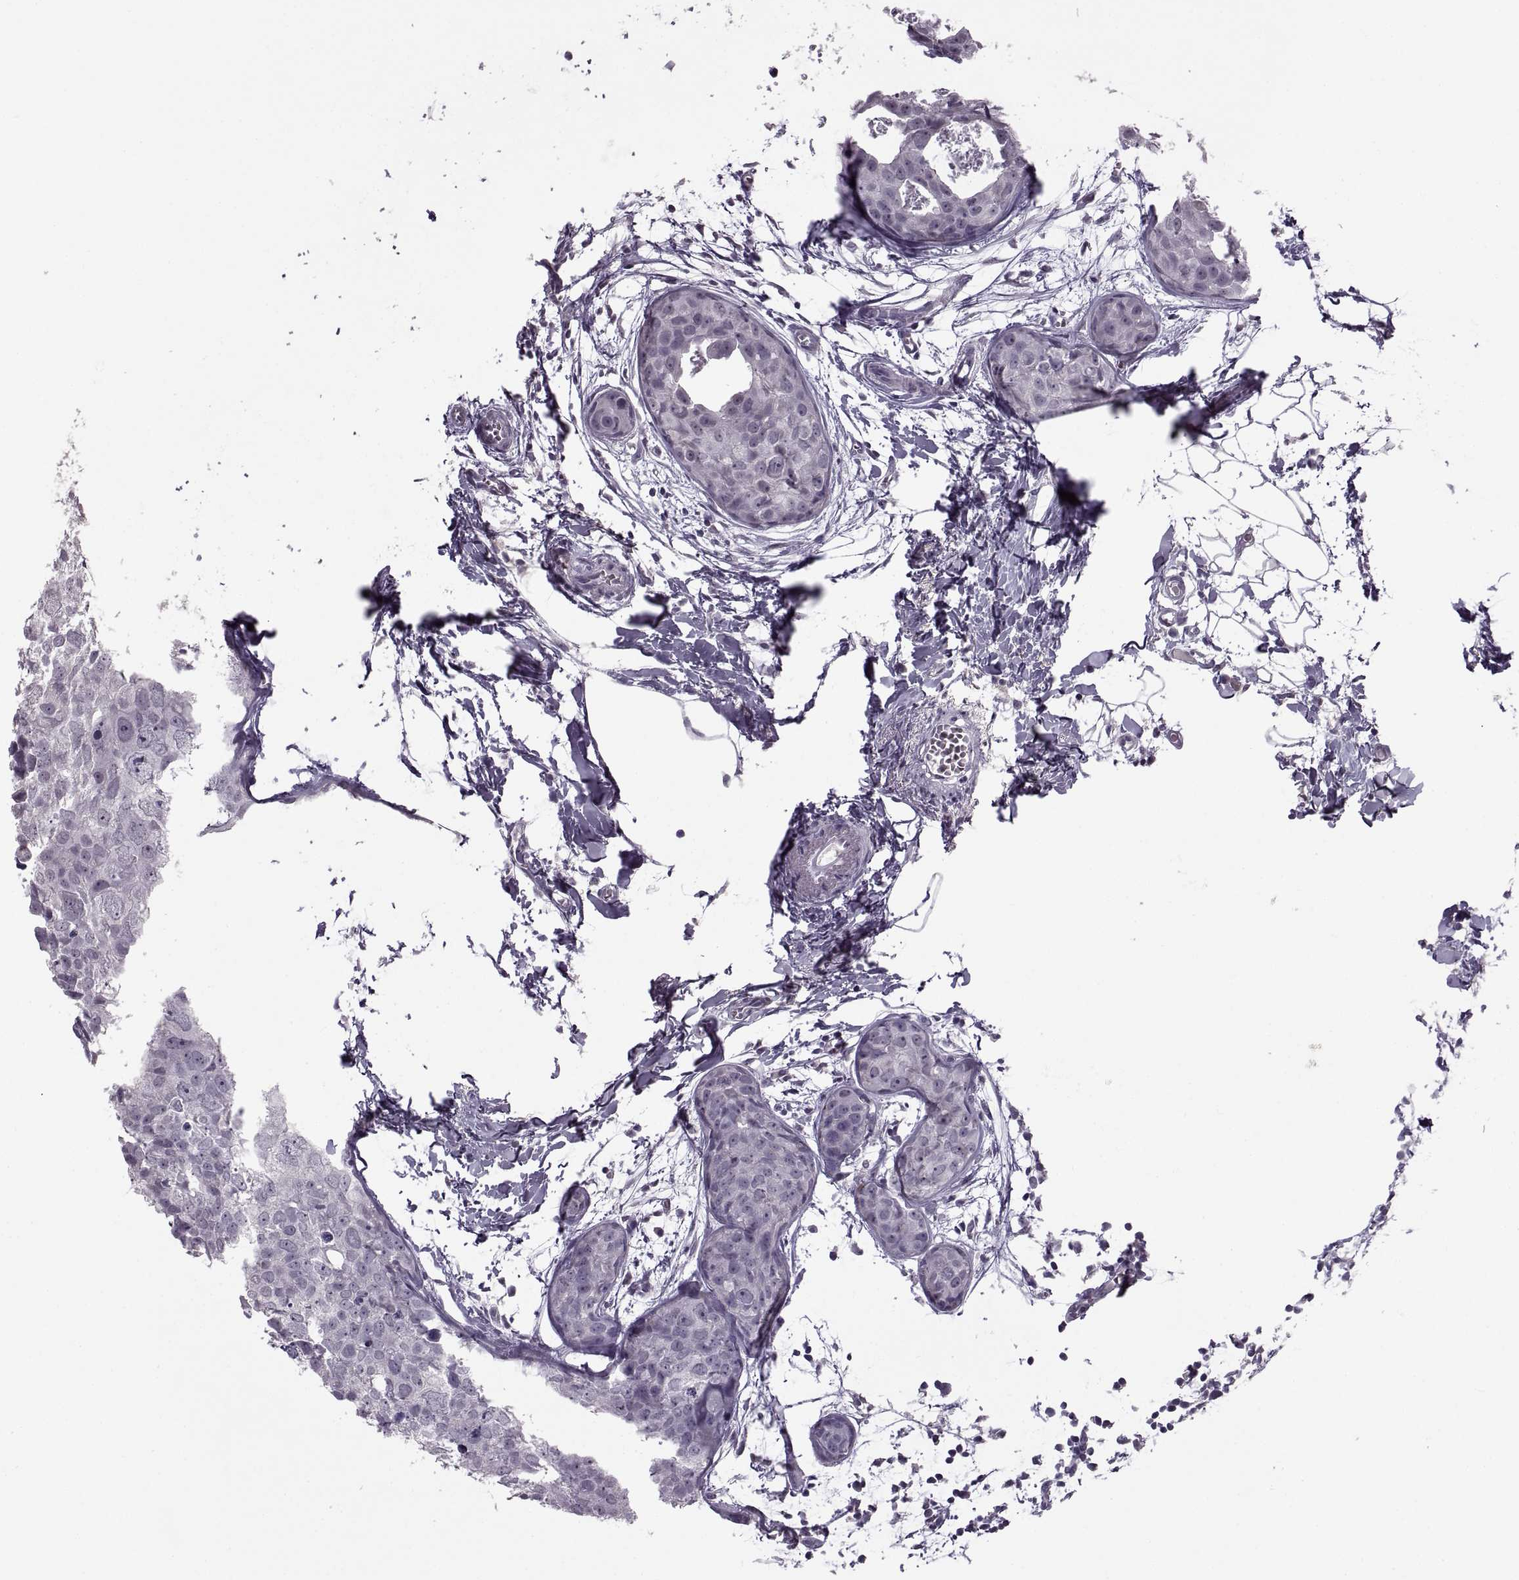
{"staining": {"intensity": "negative", "quantity": "none", "location": "none"}, "tissue": "breast cancer", "cell_type": "Tumor cells", "image_type": "cancer", "snomed": [{"axis": "morphology", "description": "Duct carcinoma"}, {"axis": "topography", "description": "Breast"}], "caption": "The micrograph demonstrates no staining of tumor cells in breast cancer (intraductal carcinoma). The staining was performed using DAB to visualize the protein expression in brown, while the nuclei were stained in blue with hematoxylin (Magnification: 20x).", "gene": "OTP", "patient": {"sex": "female", "age": 38}}